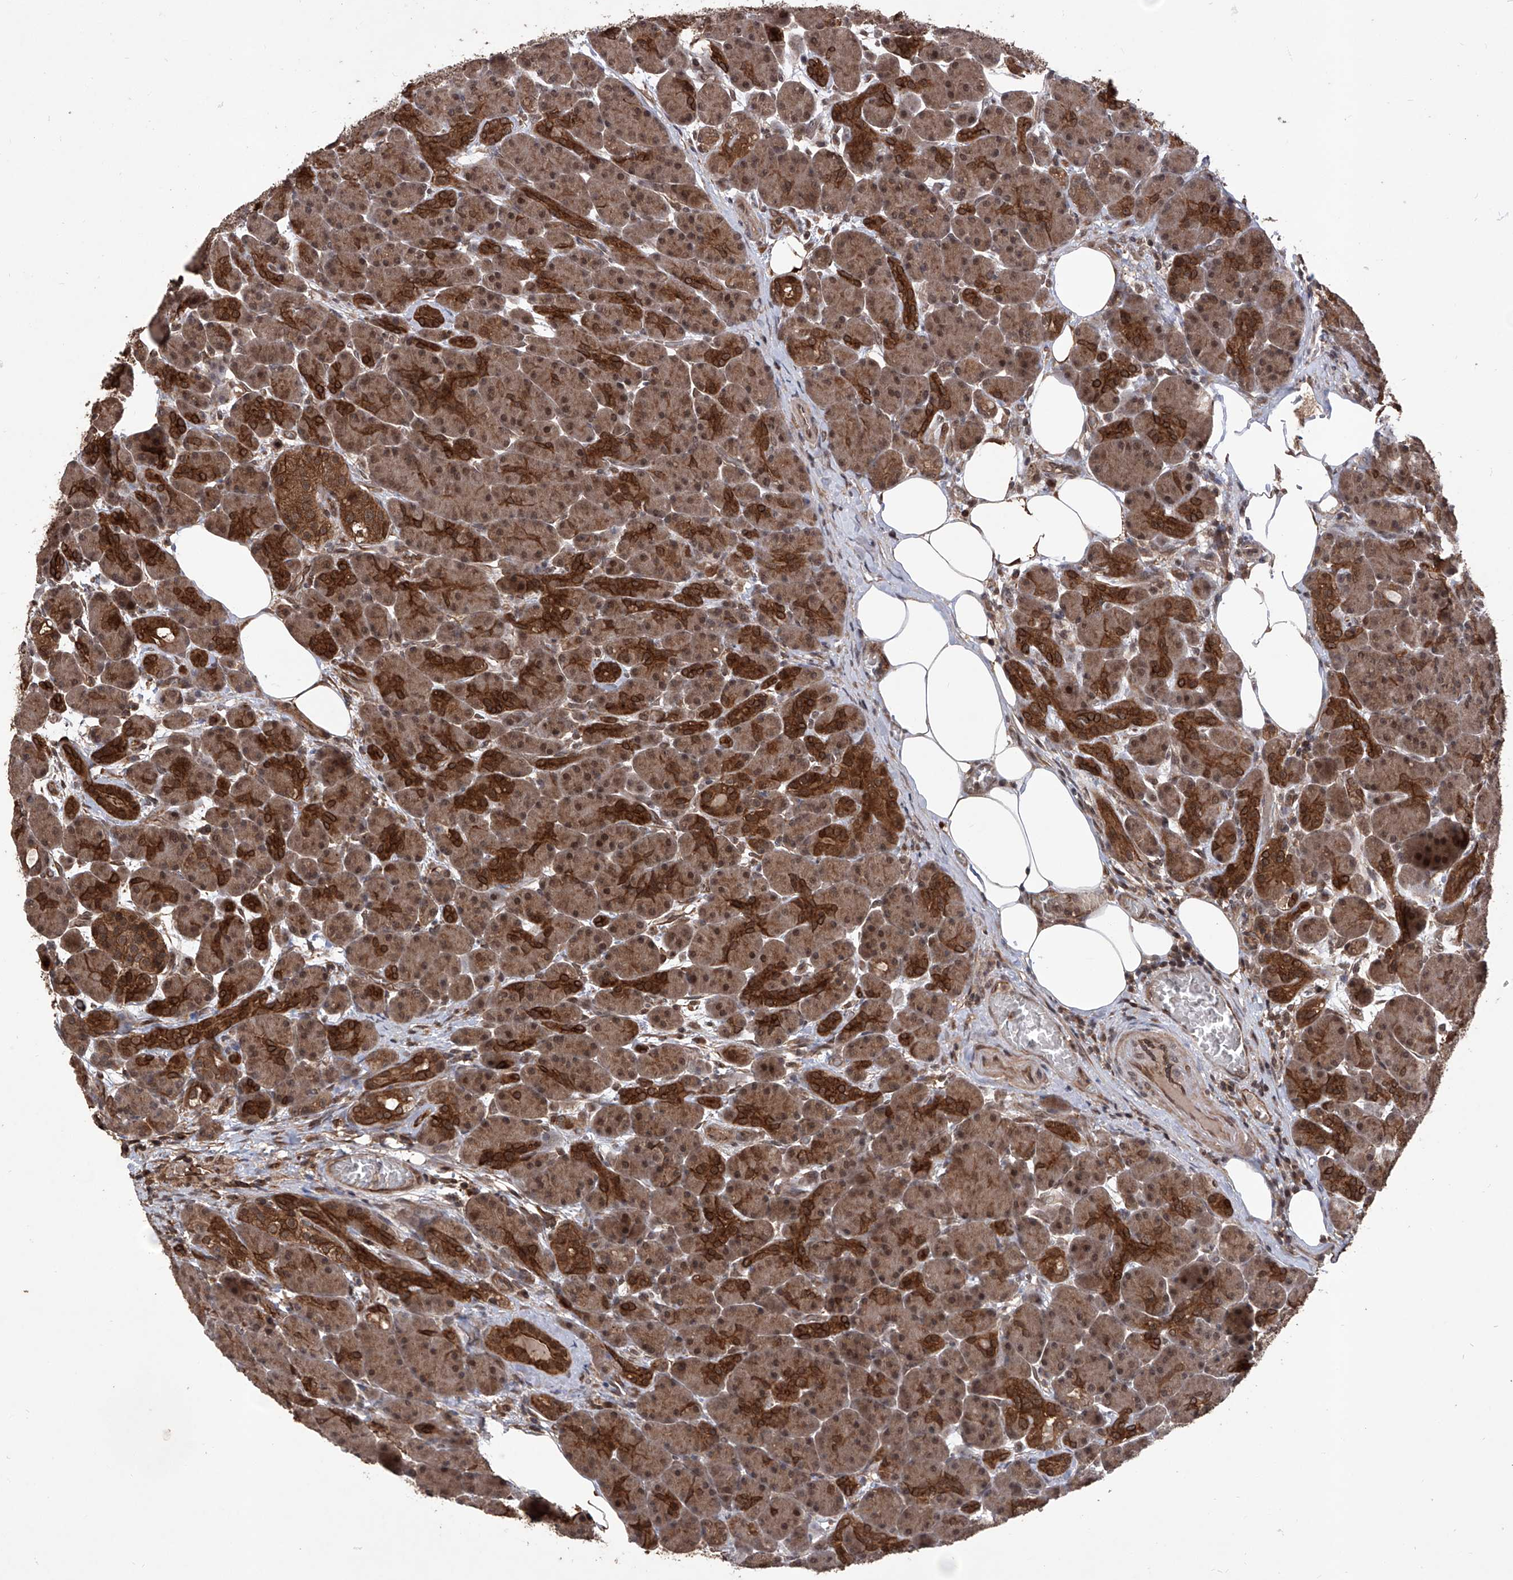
{"staining": {"intensity": "strong", "quantity": "25%-75%", "location": "cytoplasmic/membranous"}, "tissue": "pancreas", "cell_type": "Exocrine glandular cells", "image_type": "normal", "snomed": [{"axis": "morphology", "description": "Normal tissue, NOS"}, {"axis": "topography", "description": "Pancreas"}], "caption": "Exocrine glandular cells reveal strong cytoplasmic/membranous staining in about 25%-75% of cells in normal pancreas.", "gene": "LYSMD4", "patient": {"sex": "male", "age": 63}}